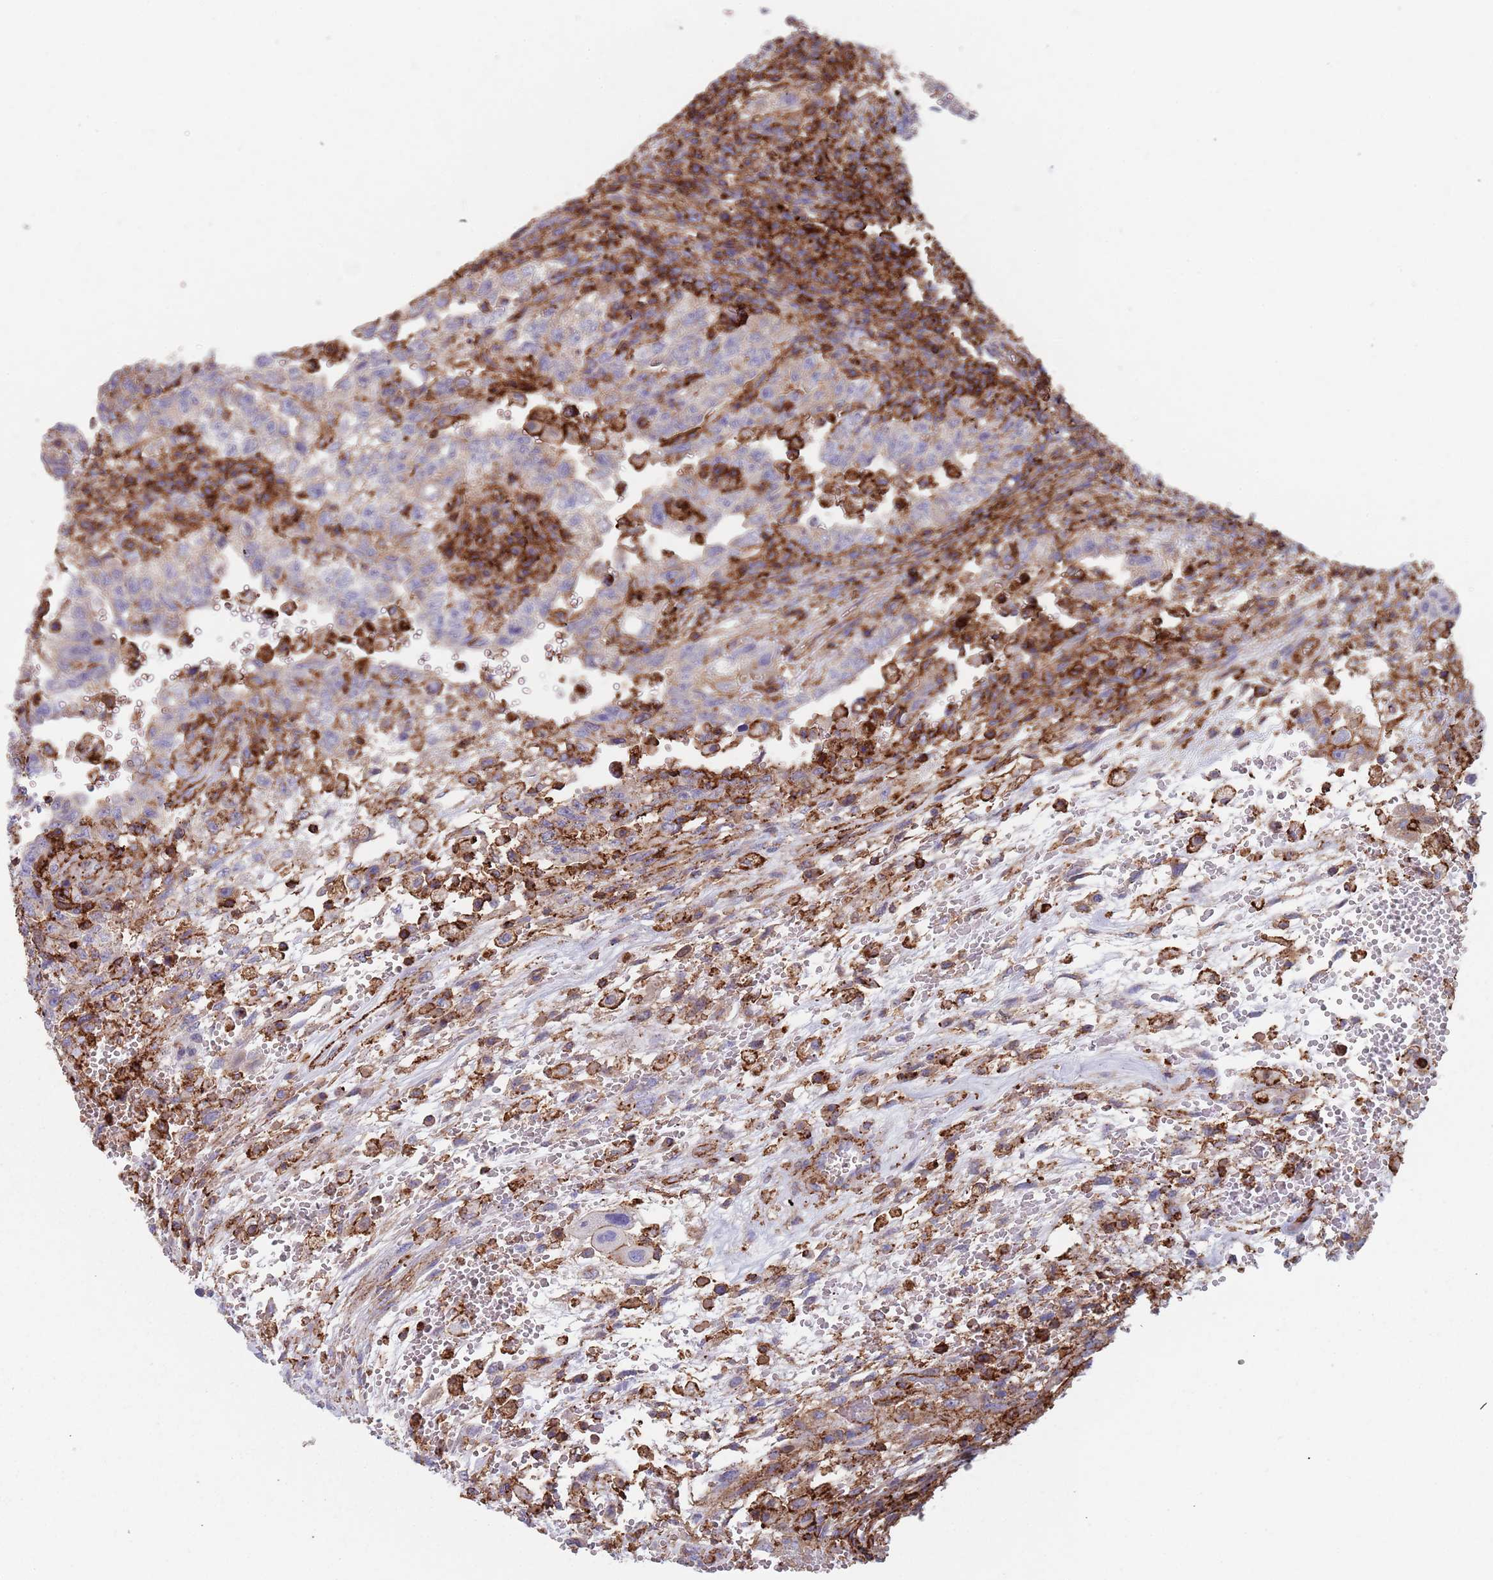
{"staining": {"intensity": "negative", "quantity": "none", "location": "none"}, "tissue": "testis cancer", "cell_type": "Tumor cells", "image_type": "cancer", "snomed": [{"axis": "morphology", "description": "Carcinoma, Embryonal, NOS"}, {"axis": "topography", "description": "Testis"}], "caption": "Immunohistochemical staining of human testis cancer demonstrates no significant positivity in tumor cells. (DAB (3,3'-diaminobenzidine) IHC, high magnification).", "gene": "RNF144A", "patient": {"sex": "male", "age": 26}}